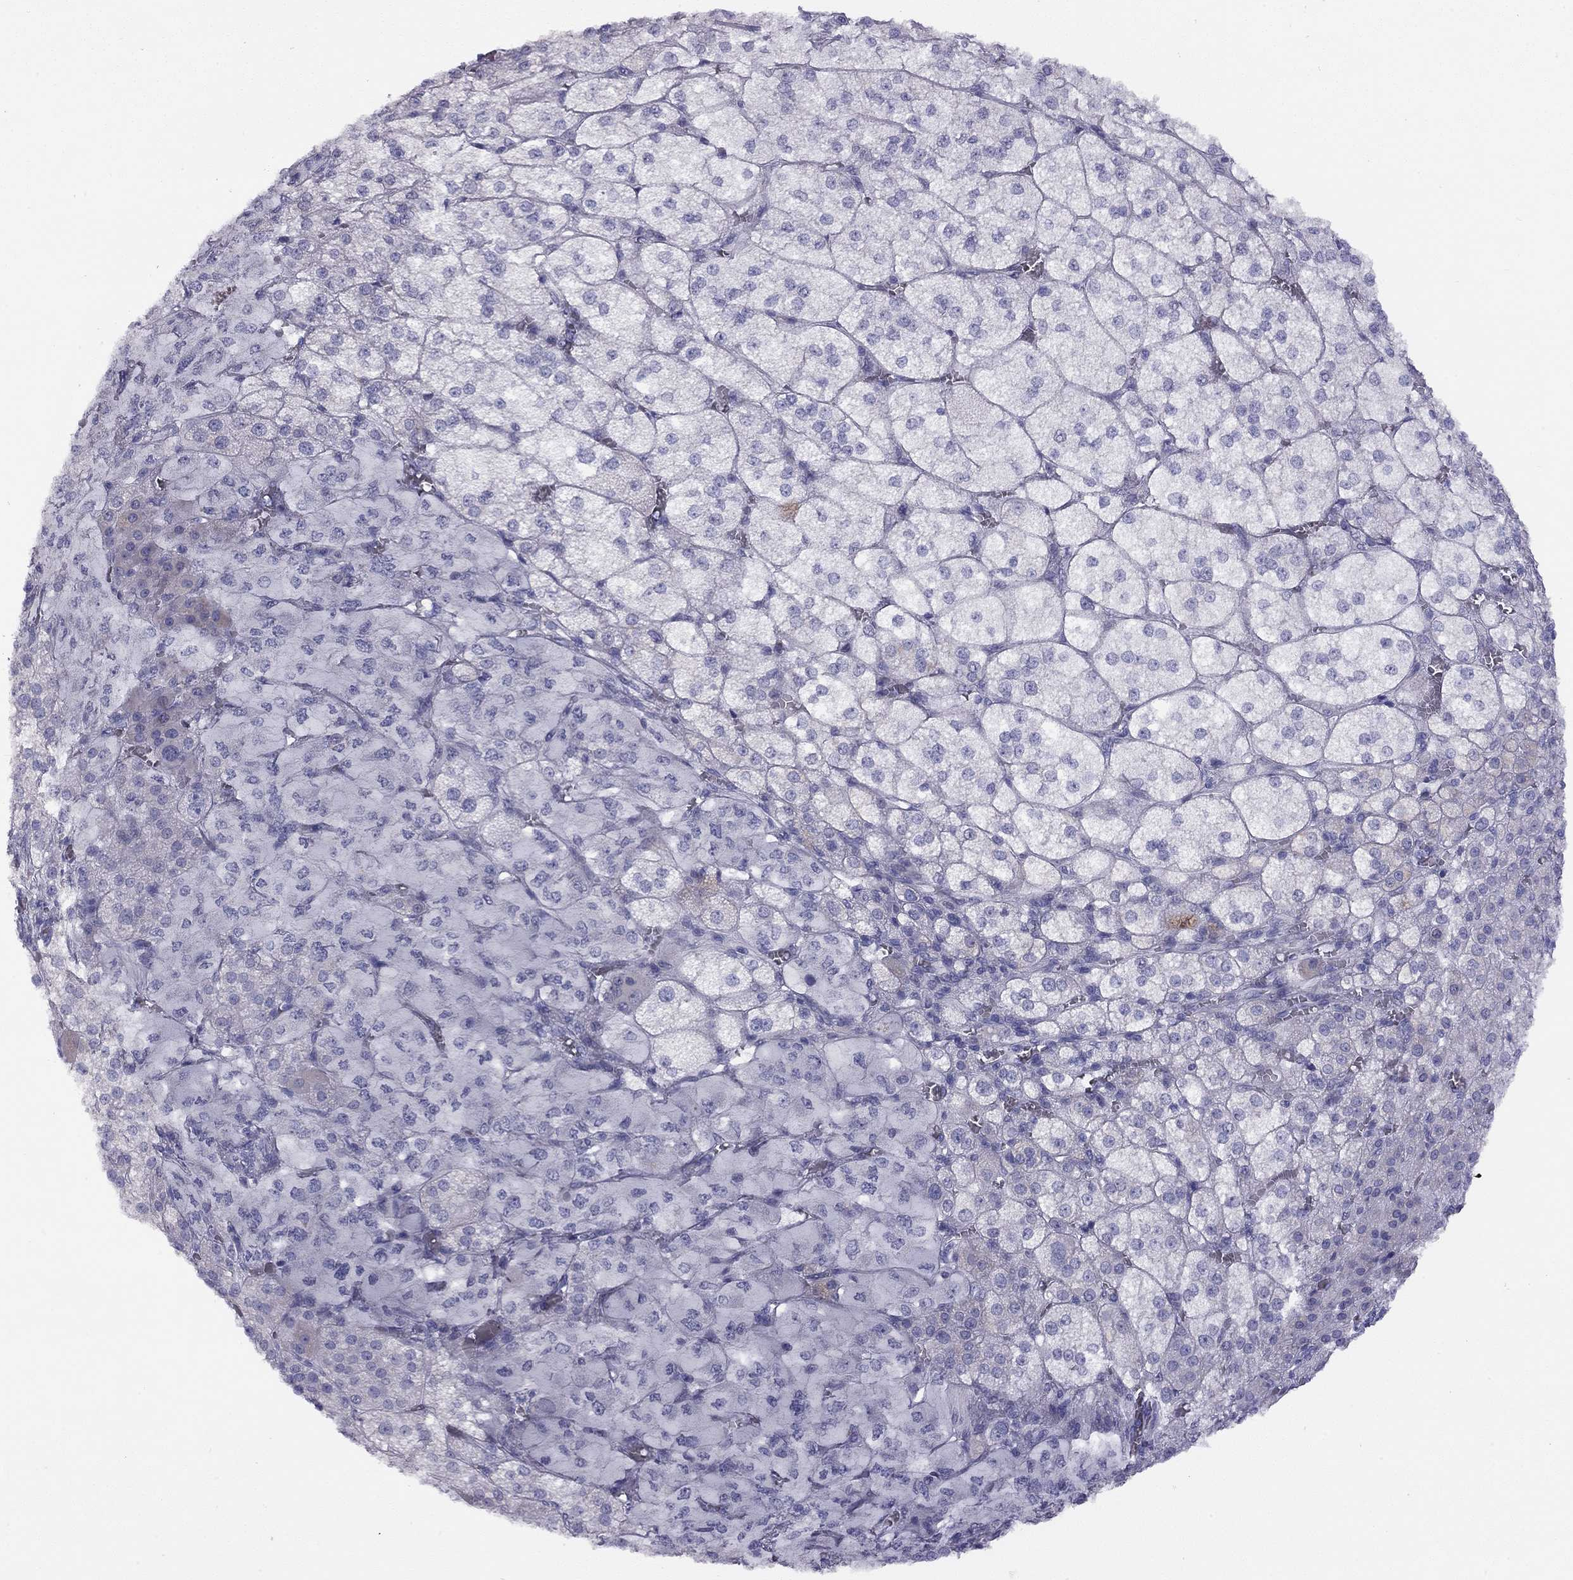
{"staining": {"intensity": "weak", "quantity": "<25%", "location": "cytoplasmic/membranous"}, "tissue": "adrenal gland", "cell_type": "Glandular cells", "image_type": "normal", "snomed": [{"axis": "morphology", "description": "Normal tissue, NOS"}, {"axis": "topography", "description": "Adrenal gland"}], "caption": "Glandular cells are negative for brown protein staining in unremarkable adrenal gland. (DAB (3,3'-diaminobenzidine) IHC with hematoxylin counter stain).", "gene": "CPNE4", "patient": {"sex": "female", "age": 60}}